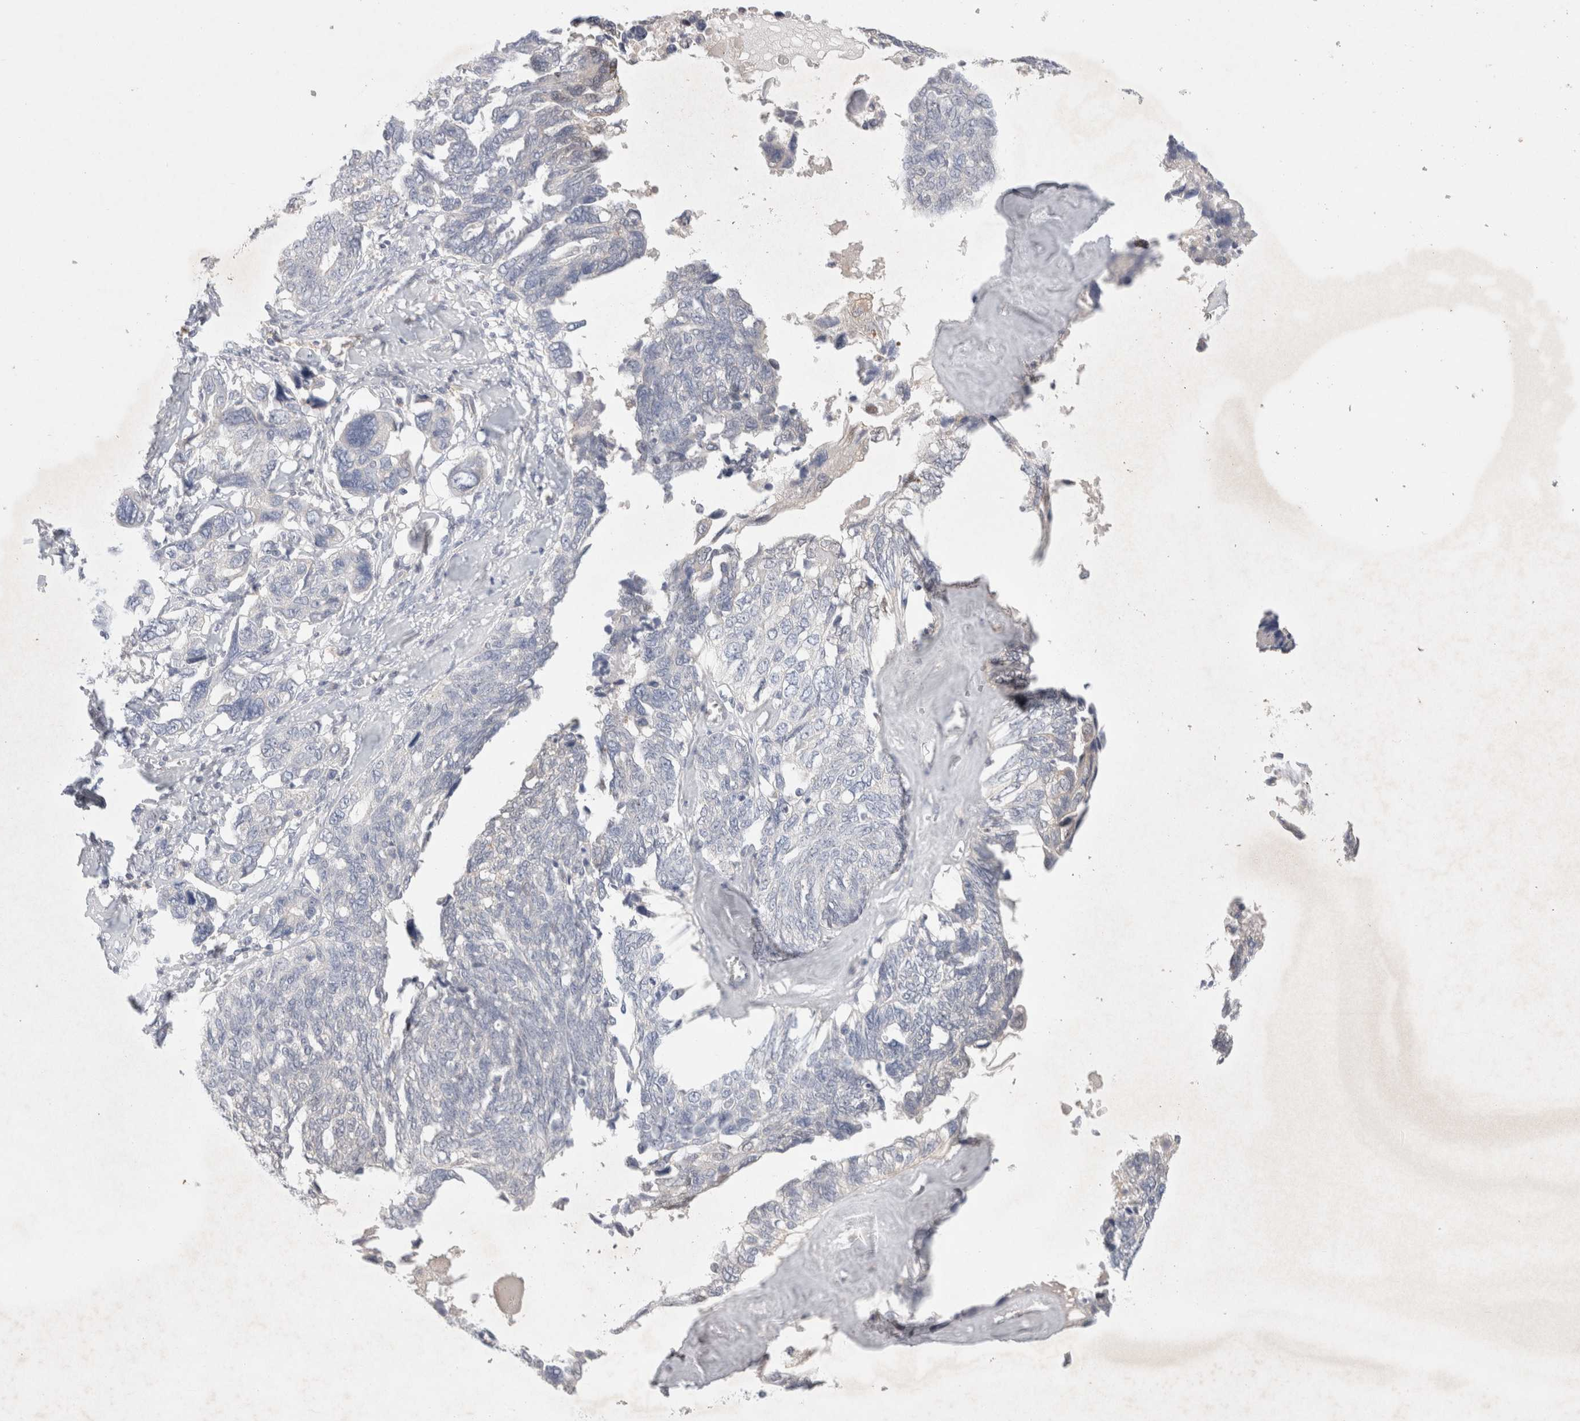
{"staining": {"intensity": "negative", "quantity": "none", "location": "none"}, "tissue": "ovarian cancer", "cell_type": "Tumor cells", "image_type": "cancer", "snomed": [{"axis": "morphology", "description": "Cystadenocarcinoma, serous, NOS"}, {"axis": "topography", "description": "Ovary"}], "caption": "A micrograph of ovarian cancer (serous cystadenocarcinoma) stained for a protein demonstrates no brown staining in tumor cells. Nuclei are stained in blue.", "gene": "MPP2", "patient": {"sex": "female", "age": 79}}